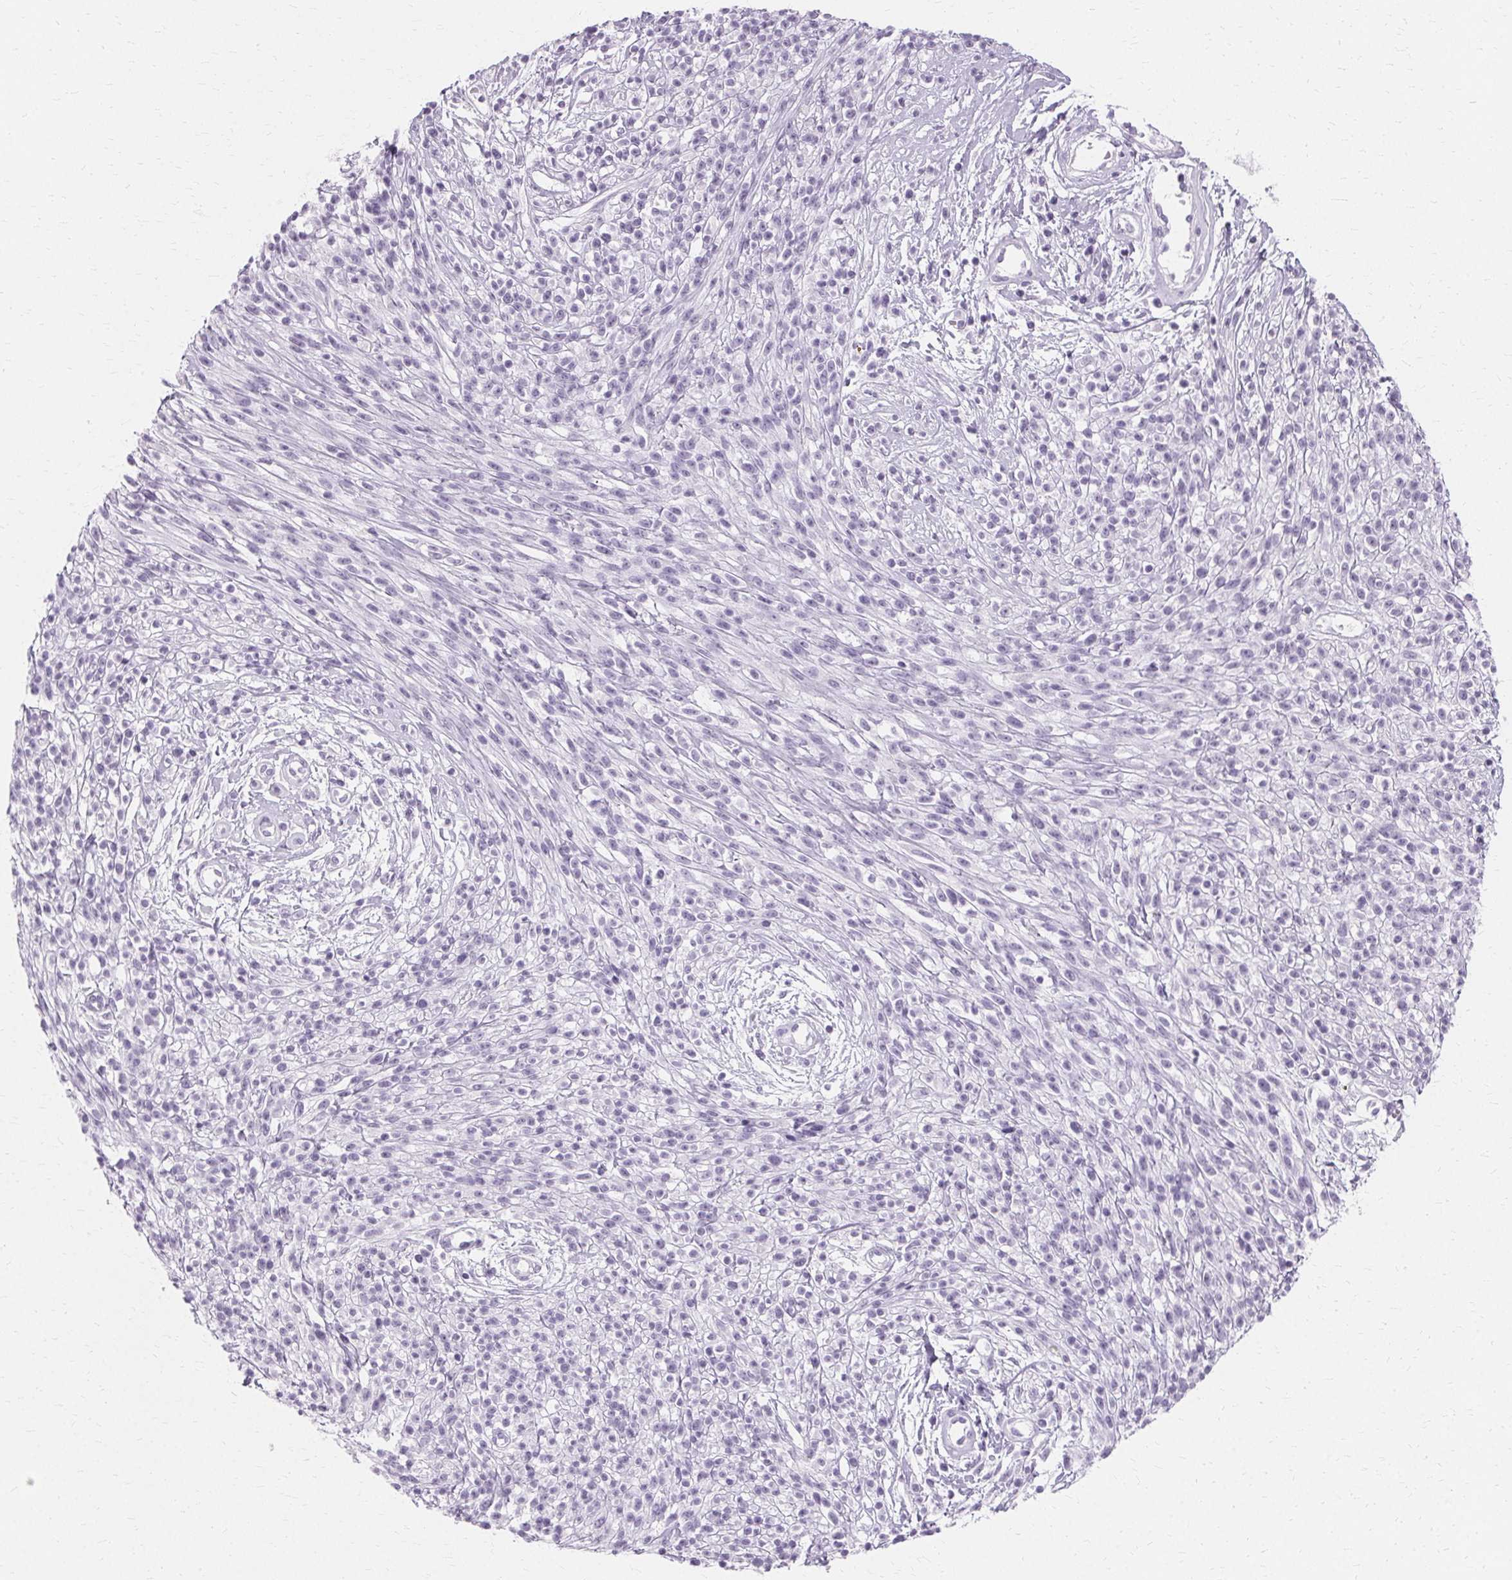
{"staining": {"intensity": "negative", "quantity": "none", "location": "none"}, "tissue": "melanoma", "cell_type": "Tumor cells", "image_type": "cancer", "snomed": [{"axis": "morphology", "description": "Malignant melanoma, NOS"}, {"axis": "topography", "description": "Skin"}, {"axis": "topography", "description": "Skin of trunk"}], "caption": "Immunohistochemistry histopathology image of neoplastic tissue: human melanoma stained with DAB displays no significant protein staining in tumor cells.", "gene": "KRT6C", "patient": {"sex": "male", "age": 74}}